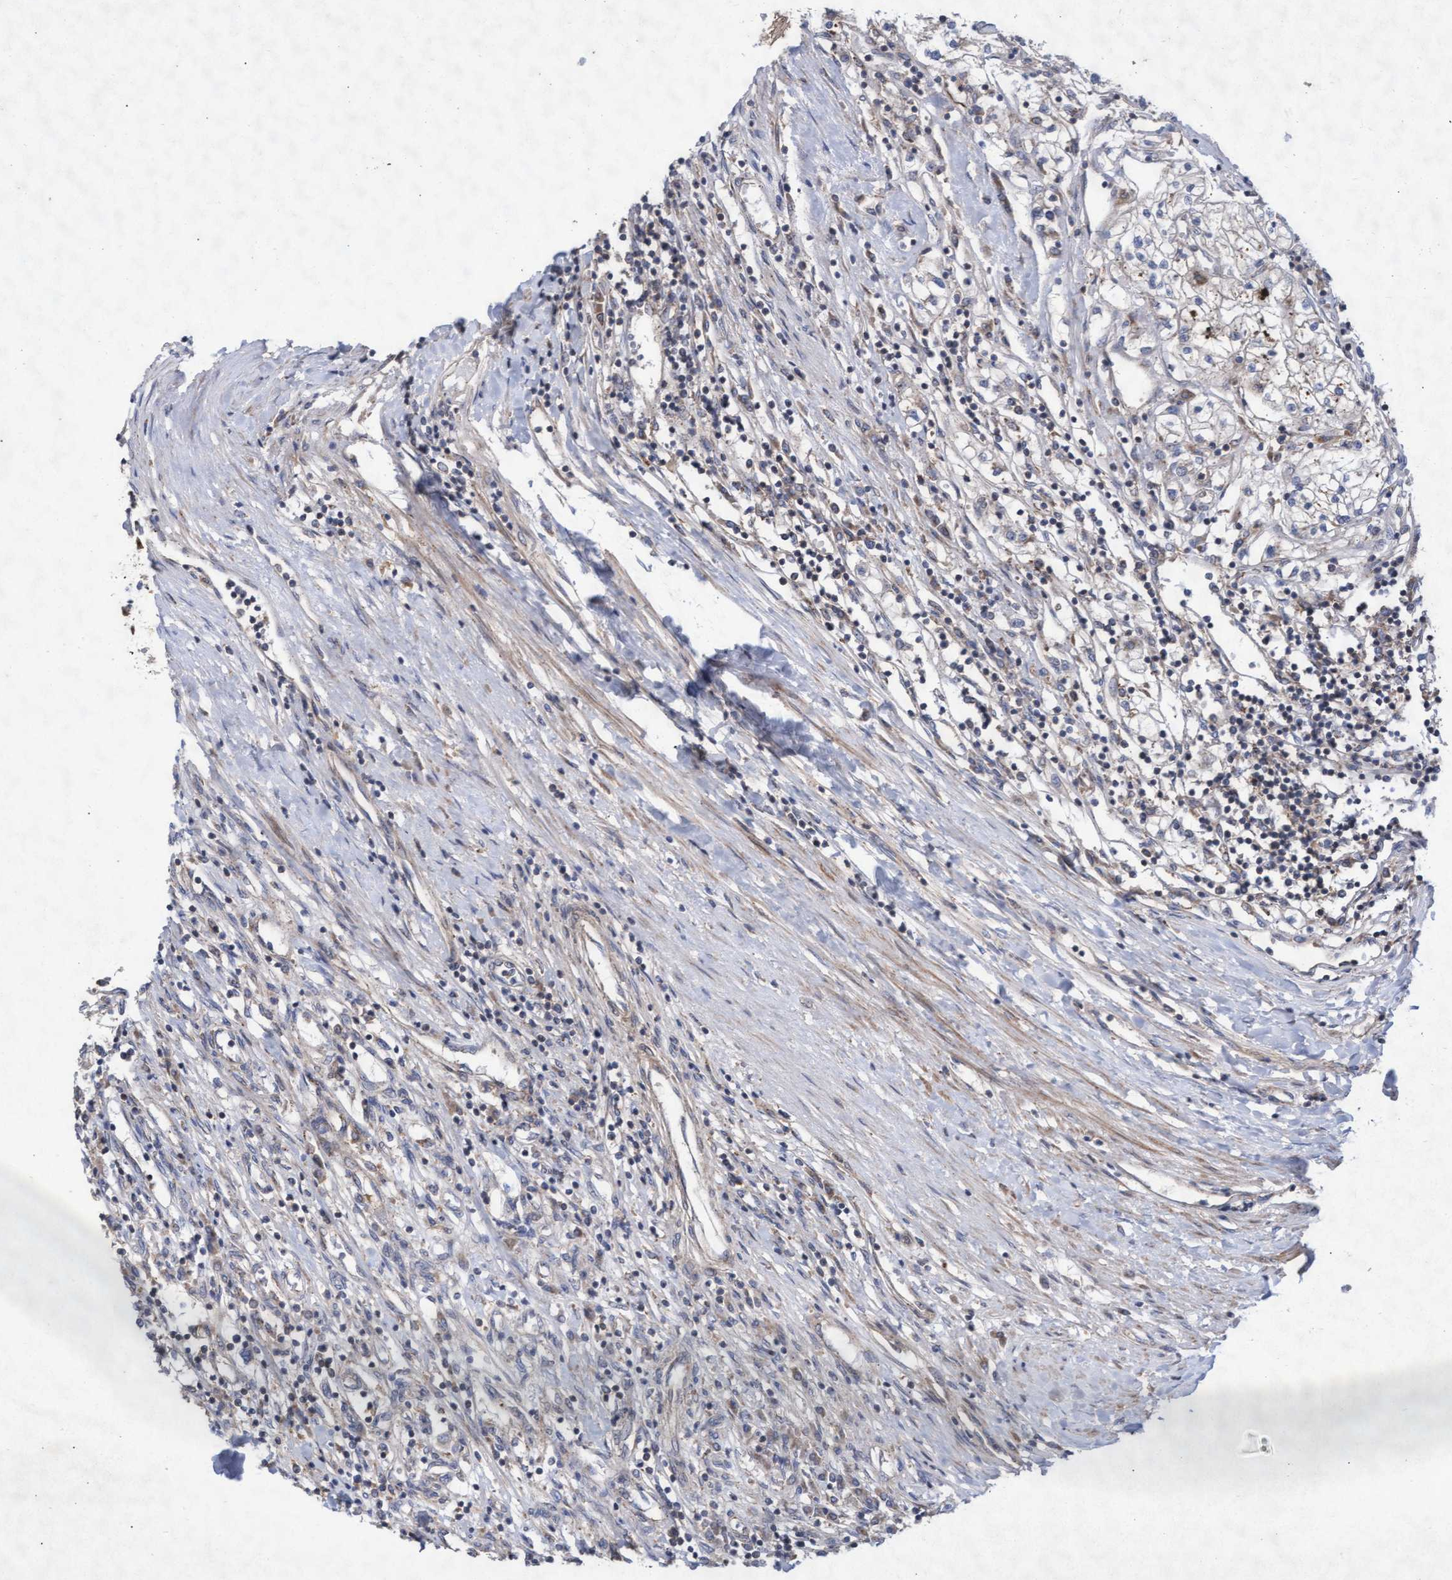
{"staining": {"intensity": "negative", "quantity": "none", "location": "none"}, "tissue": "renal cancer", "cell_type": "Tumor cells", "image_type": "cancer", "snomed": [{"axis": "morphology", "description": "Adenocarcinoma, NOS"}, {"axis": "topography", "description": "Kidney"}], "caption": "Renal cancer (adenocarcinoma) was stained to show a protein in brown. There is no significant expression in tumor cells. (Immunohistochemistry, brightfield microscopy, high magnification).", "gene": "ABCF2", "patient": {"sex": "male", "age": 68}}